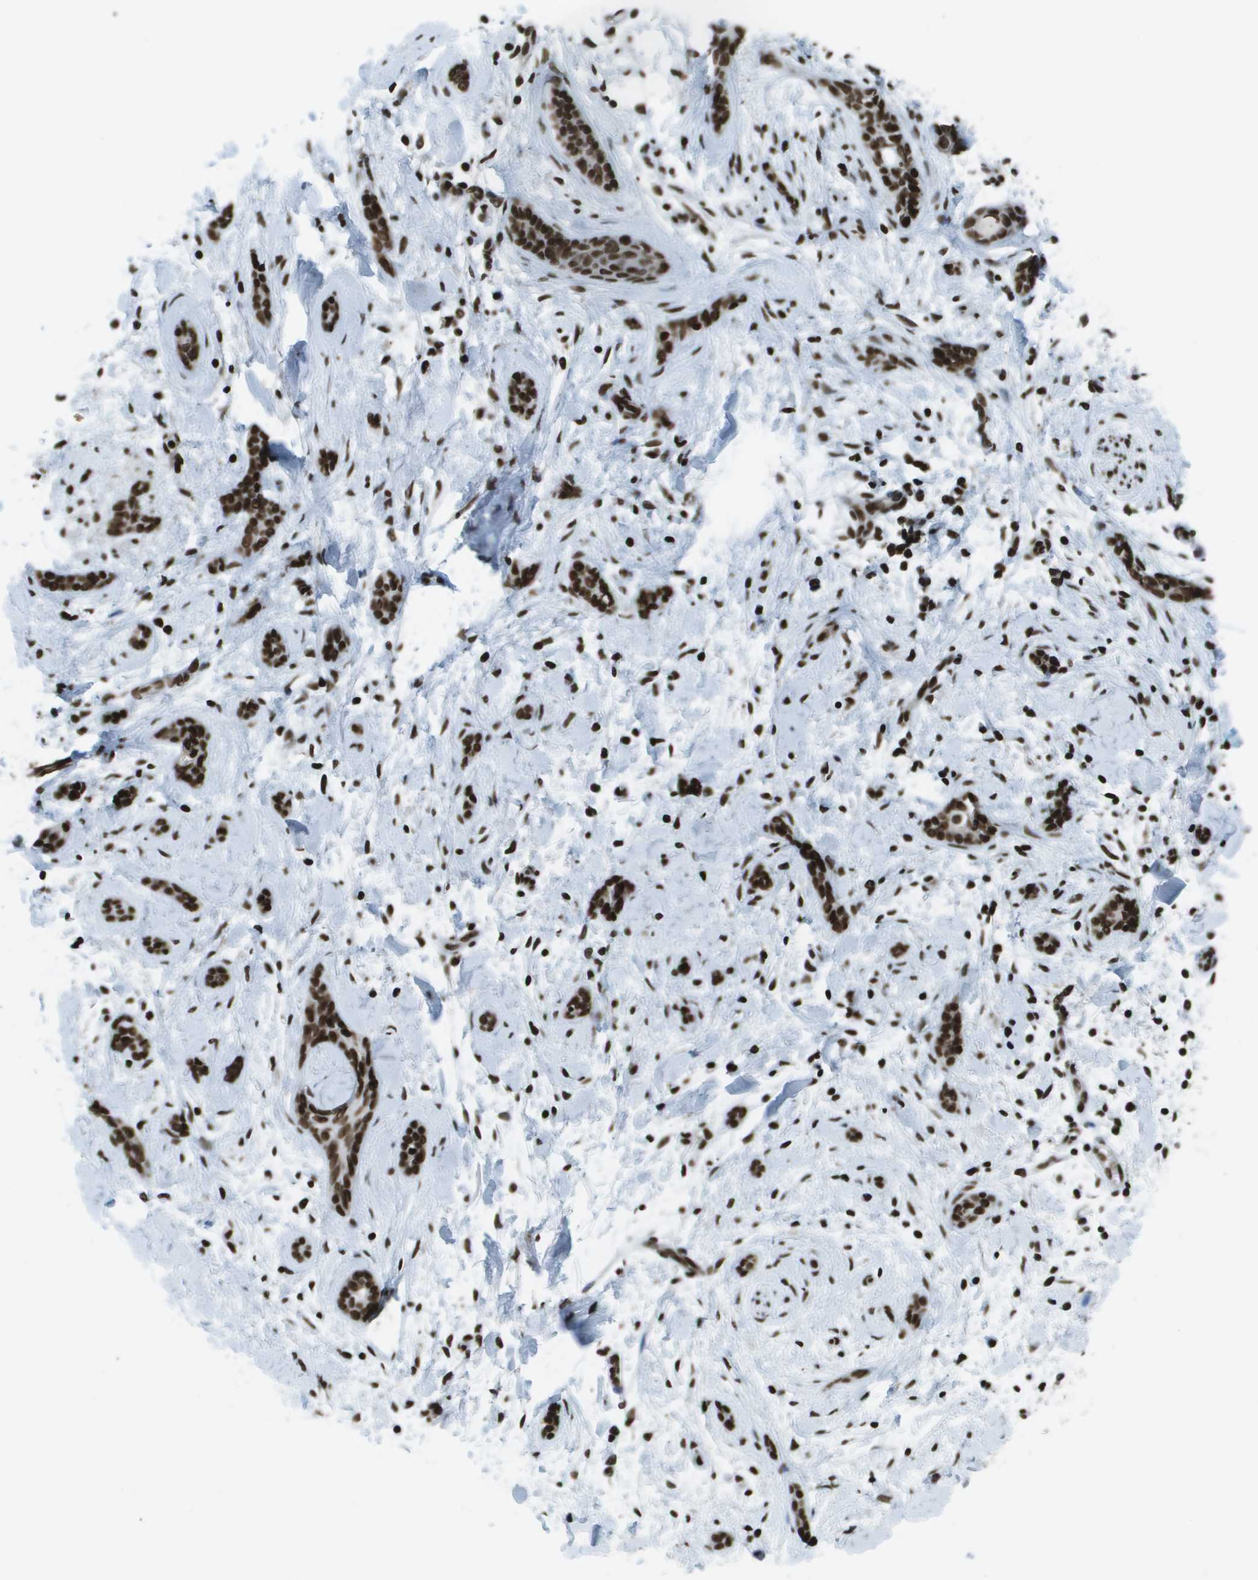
{"staining": {"intensity": "strong", "quantity": ">75%", "location": "nuclear"}, "tissue": "skin cancer", "cell_type": "Tumor cells", "image_type": "cancer", "snomed": [{"axis": "morphology", "description": "Basal cell carcinoma"}, {"axis": "morphology", "description": "Adnexal tumor, benign"}, {"axis": "topography", "description": "Skin"}], "caption": "Skin cancer (basal cell carcinoma) was stained to show a protein in brown. There is high levels of strong nuclear positivity in approximately >75% of tumor cells.", "gene": "GLYR1", "patient": {"sex": "female", "age": 42}}